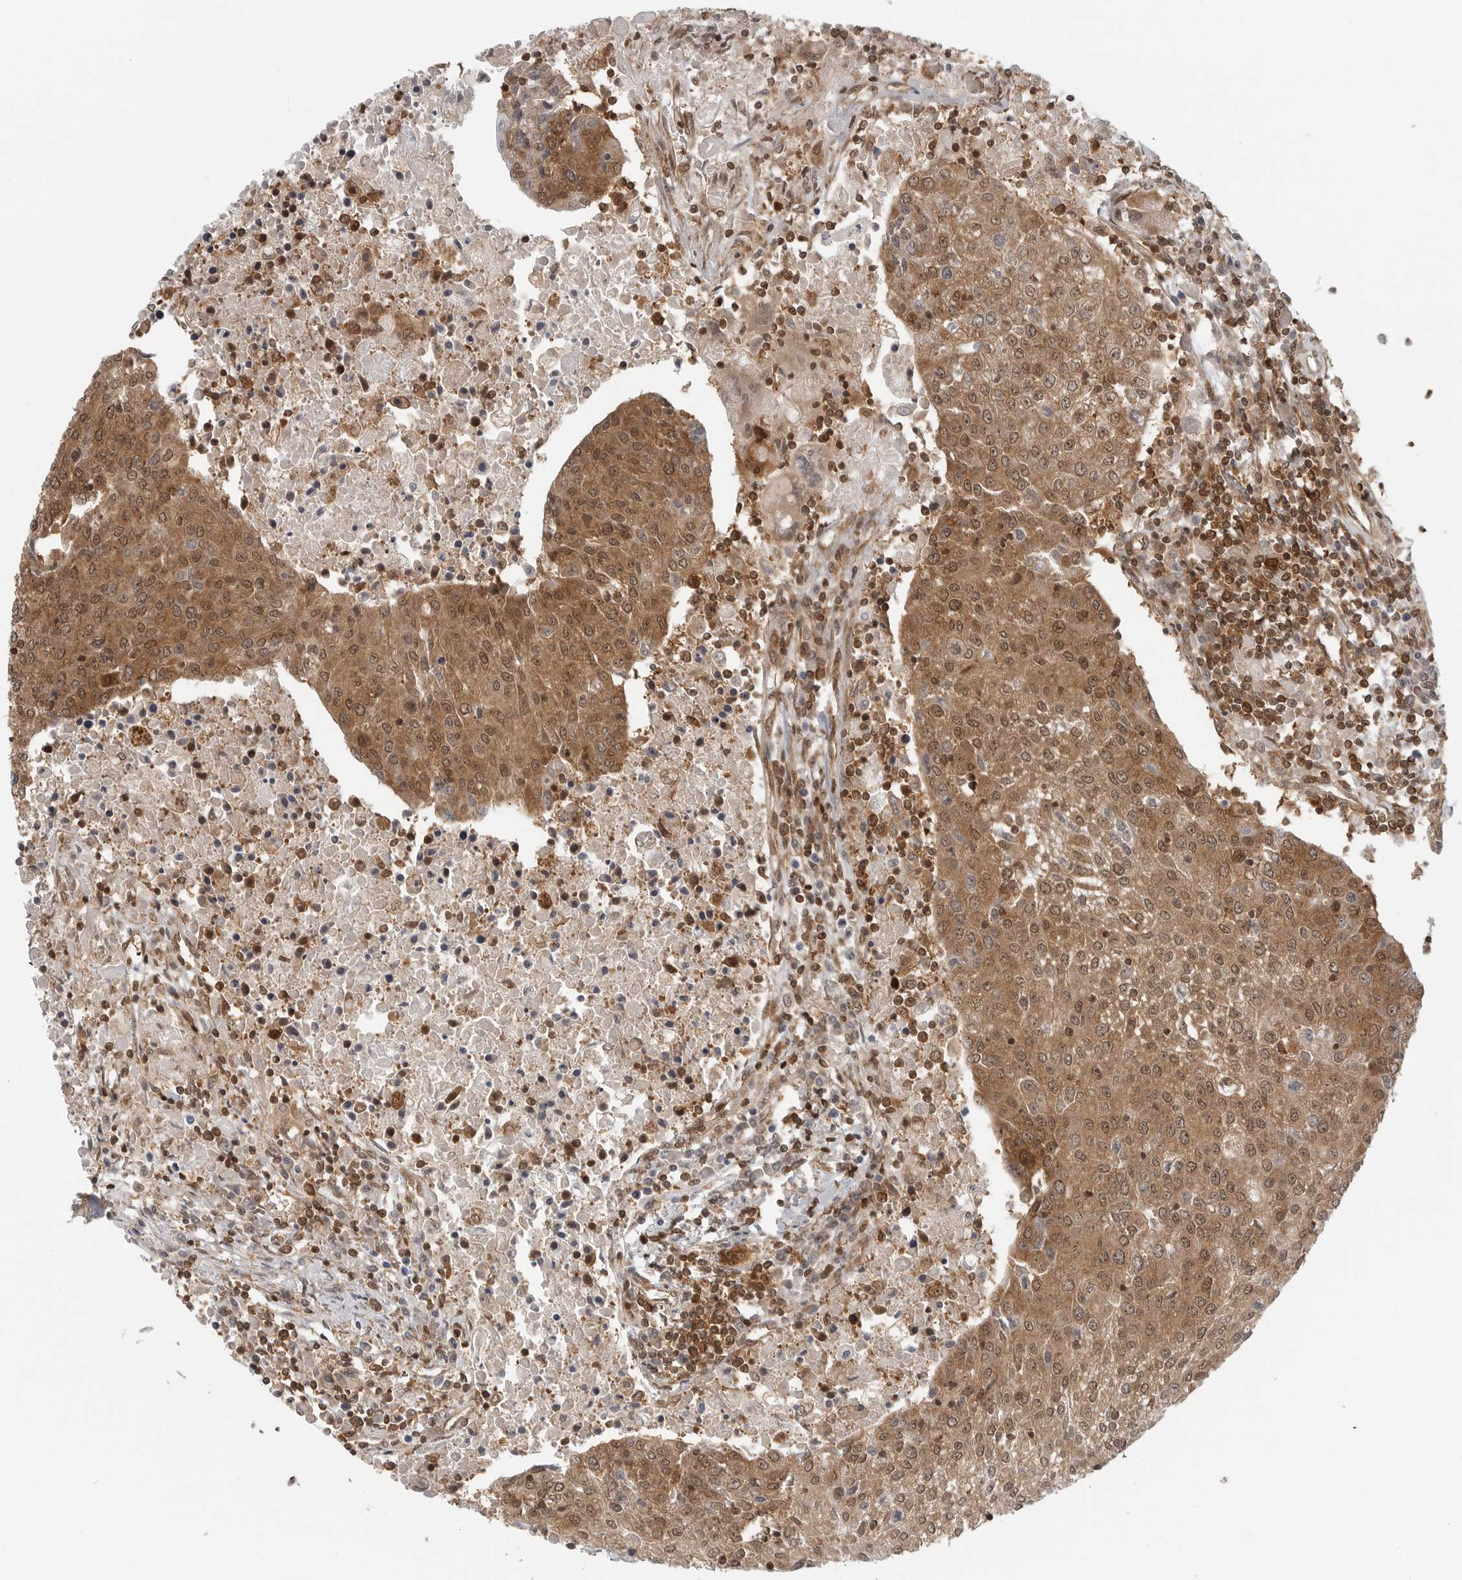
{"staining": {"intensity": "moderate", "quantity": ">75%", "location": "cytoplasmic/membranous,nuclear"}, "tissue": "urothelial cancer", "cell_type": "Tumor cells", "image_type": "cancer", "snomed": [{"axis": "morphology", "description": "Urothelial carcinoma, High grade"}, {"axis": "topography", "description": "Urinary bladder"}], "caption": "A medium amount of moderate cytoplasmic/membranous and nuclear expression is appreciated in approximately >75% of tumor cells in urothelial carcinoma (high-grade) tissue.", "gene": "SZRD1", "patient": {"sex": "female", "age": 85}}